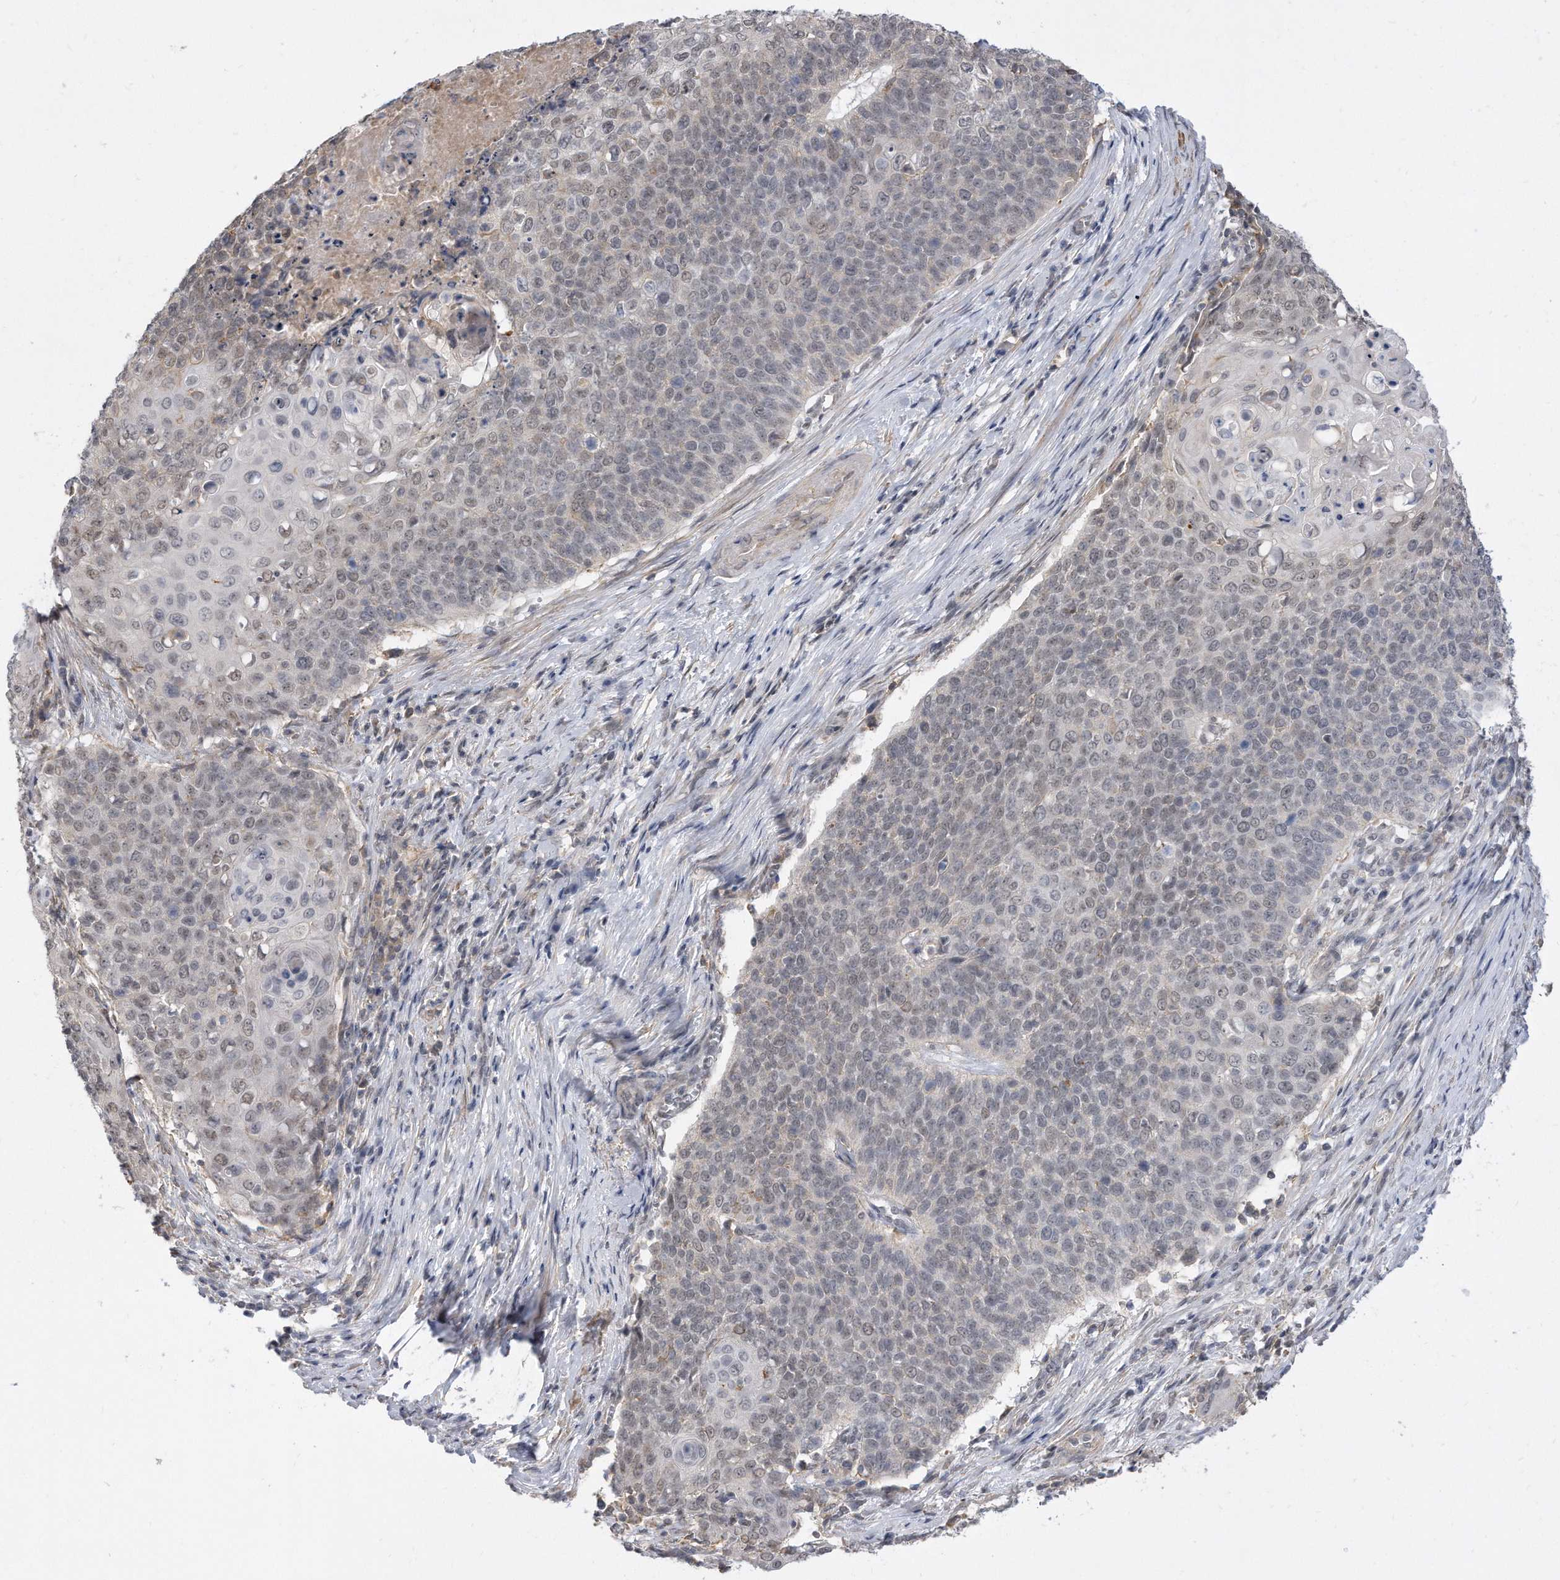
{"staining": {"intensity": "negative", "quantity": "none", "location": "none"}, "tissue": "cervical cancer", "cell_type": "Tumor cells", "image_type": "cancer", "snomed": [{"axis": "morphology", "description": "Squamous cell carcinoma, NOS"}, {"axis": "topography", "description": "Cervix"}], "caption": "Histopathology image shows no significant protein staining in tumor cells of cervical cancer. (DAB (3,3'-diaminobenzidine) immunohistochemistry visualized using brightfield microscopy, high magnification).", "gene": "TCP1", "patient": {"sex": "female", "age": 39}}